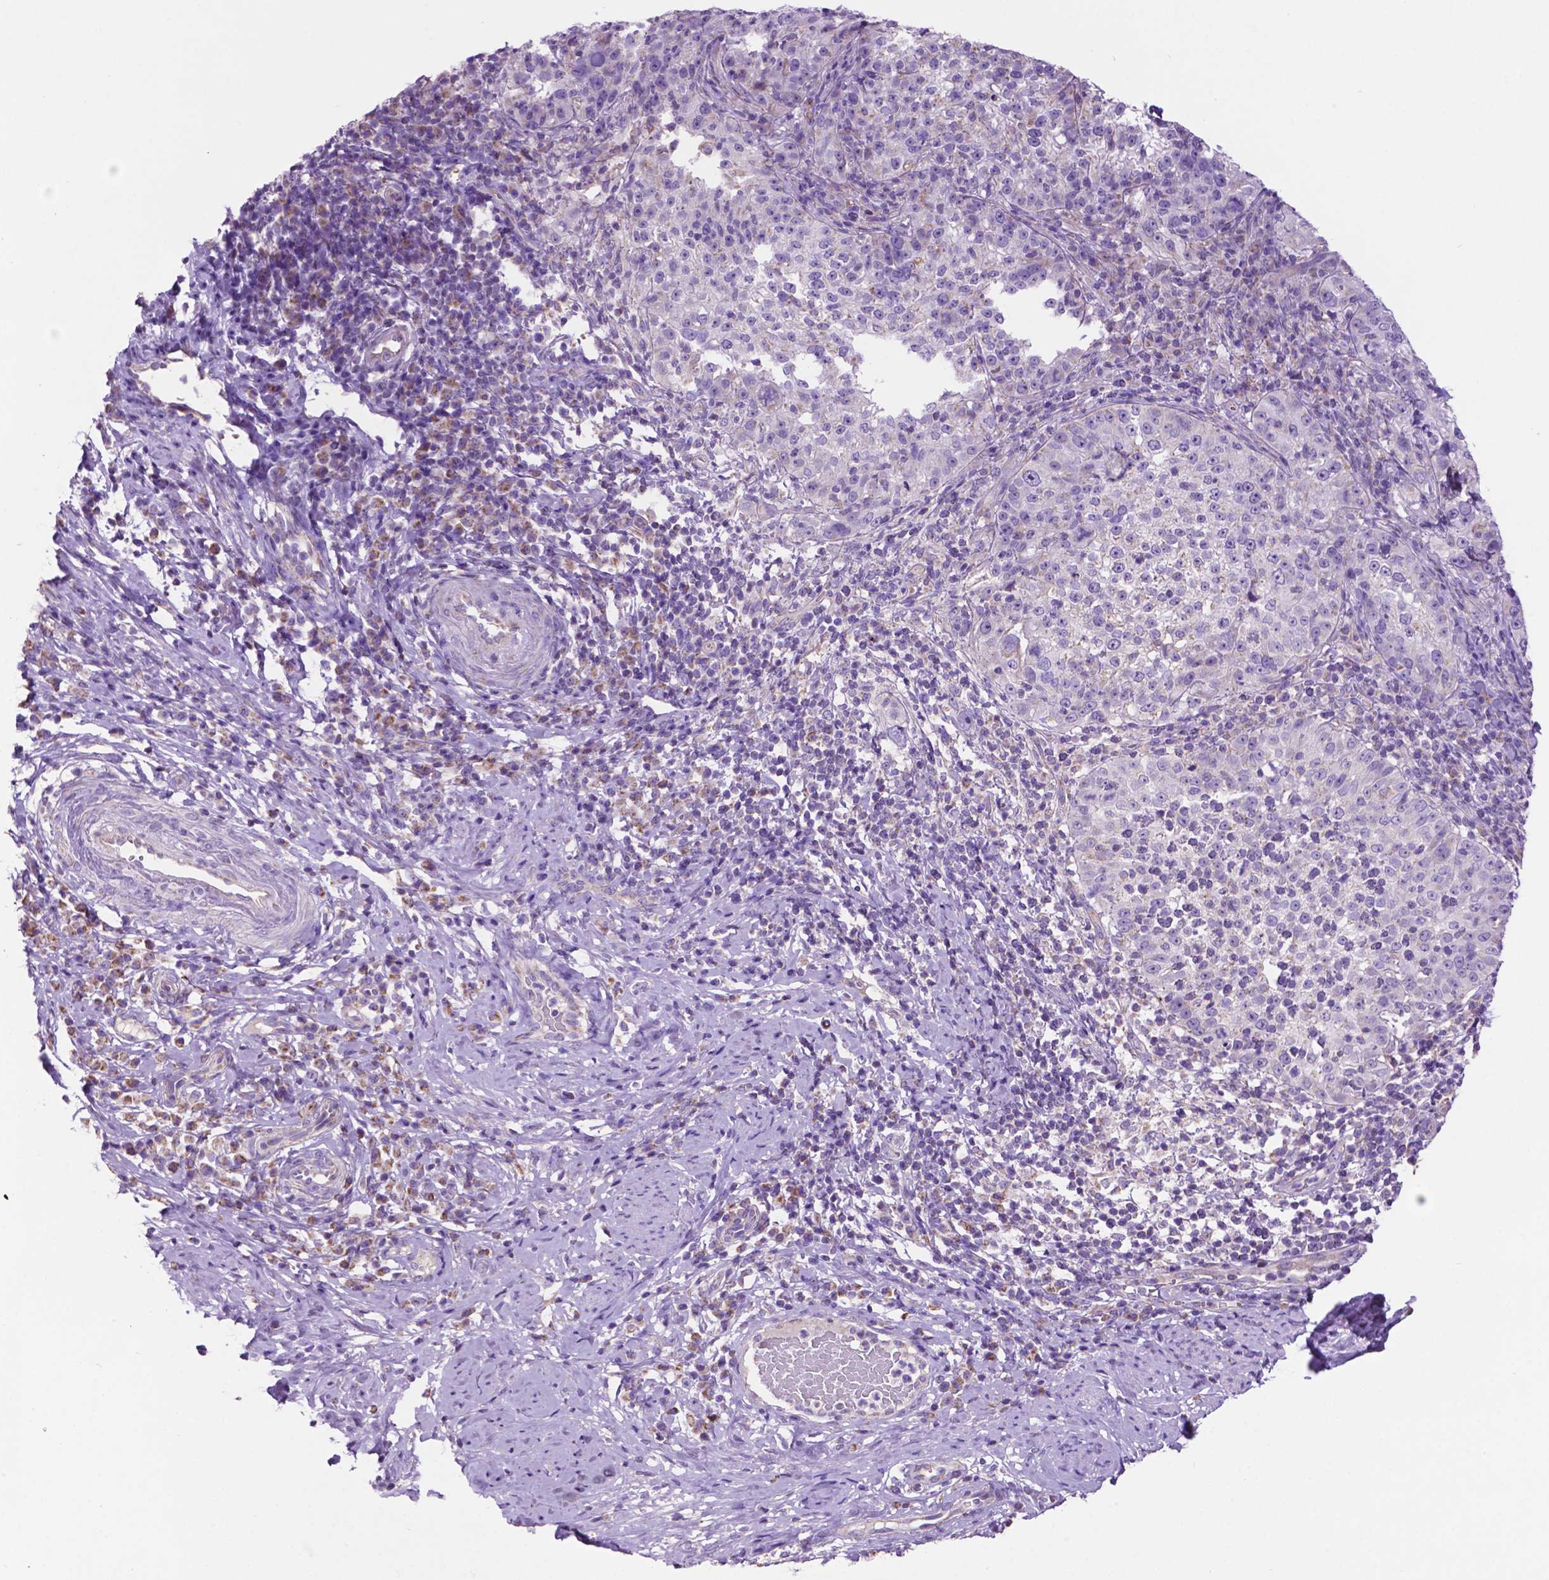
{"staining": {"intensity": "negative", "quantity": "none", "location": "none"}, "tissue": "cervical cancer", "cell_type": "Tumor cells", "image_type": "cancer", "snomed": [{"axis": "morphology", "description": "Squamous cell carcinoma, NOS"}, {"axis": "topography", "description": "Cervix"}], "caption": "Cervical squamous cell carcinoma stained for a protein using immunohistochemistry shows no staining tumor cells.", "gene": "PHYHIP", "patient": {"sex": "female", "age": 75}}